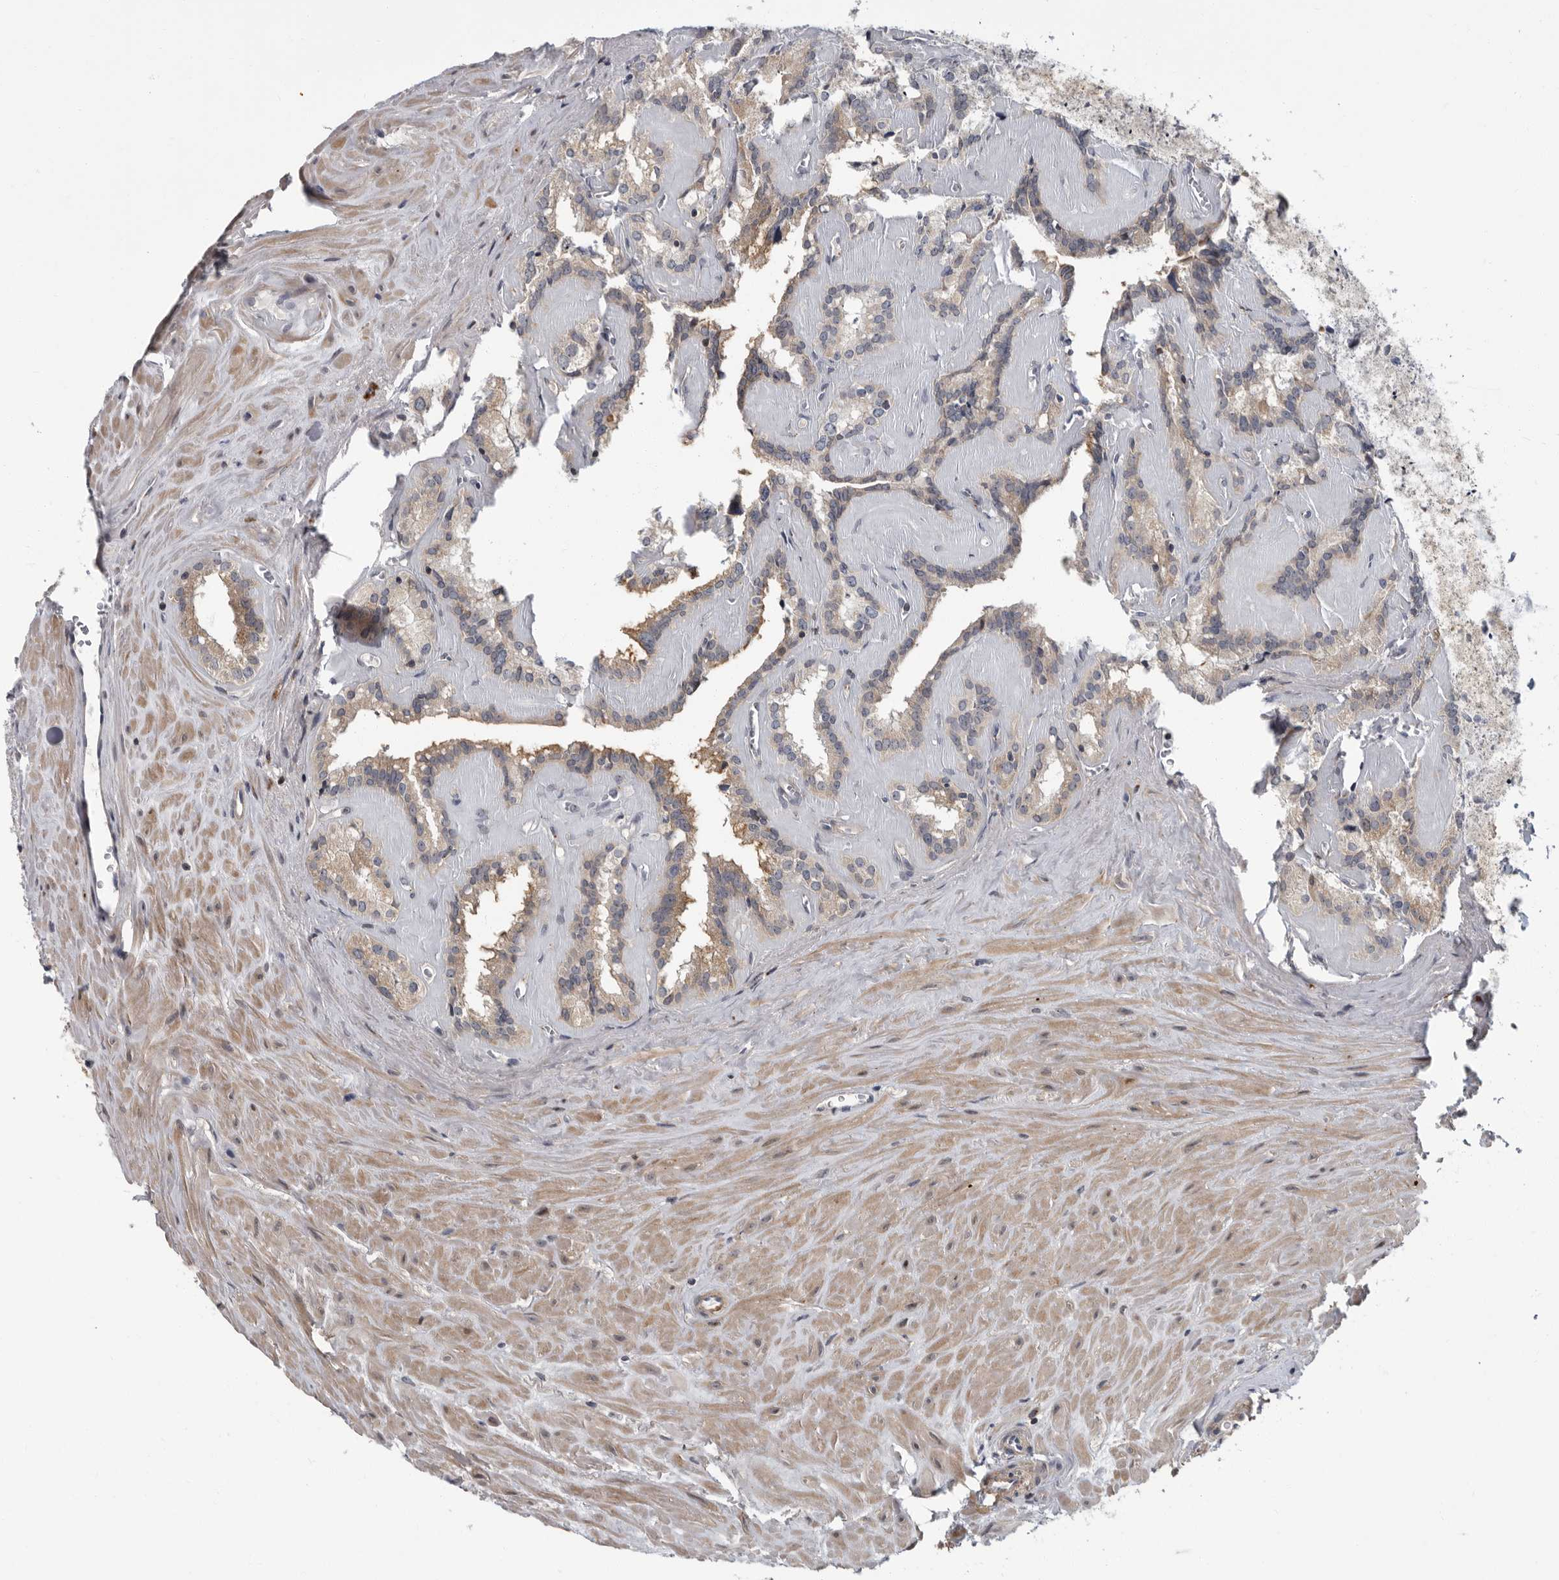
{"staining": {"intensity": "weak", "quantity": "<25%", "location": "cytoplasmic/membranous"}, "tissue": "seminal vesicle", "cell_type": "Glandular cells", "image_type": "normal", "snomed": [{"axis": "morphology", "description": "Normal tissue, NOS"}, {"axis": "topography", "description": "Prostate"}, {"axis": "topography", "description": "Seminal veicle"}], "caption": "High magnification brightfield microscopy of benign seminal vesicle stained with DAB (brown) and counterstained with hematoxylin (blue): glandular cells show no significant positivity.", "gene": "PDE7A", "patient": {"sex": "male", "age": 59}}